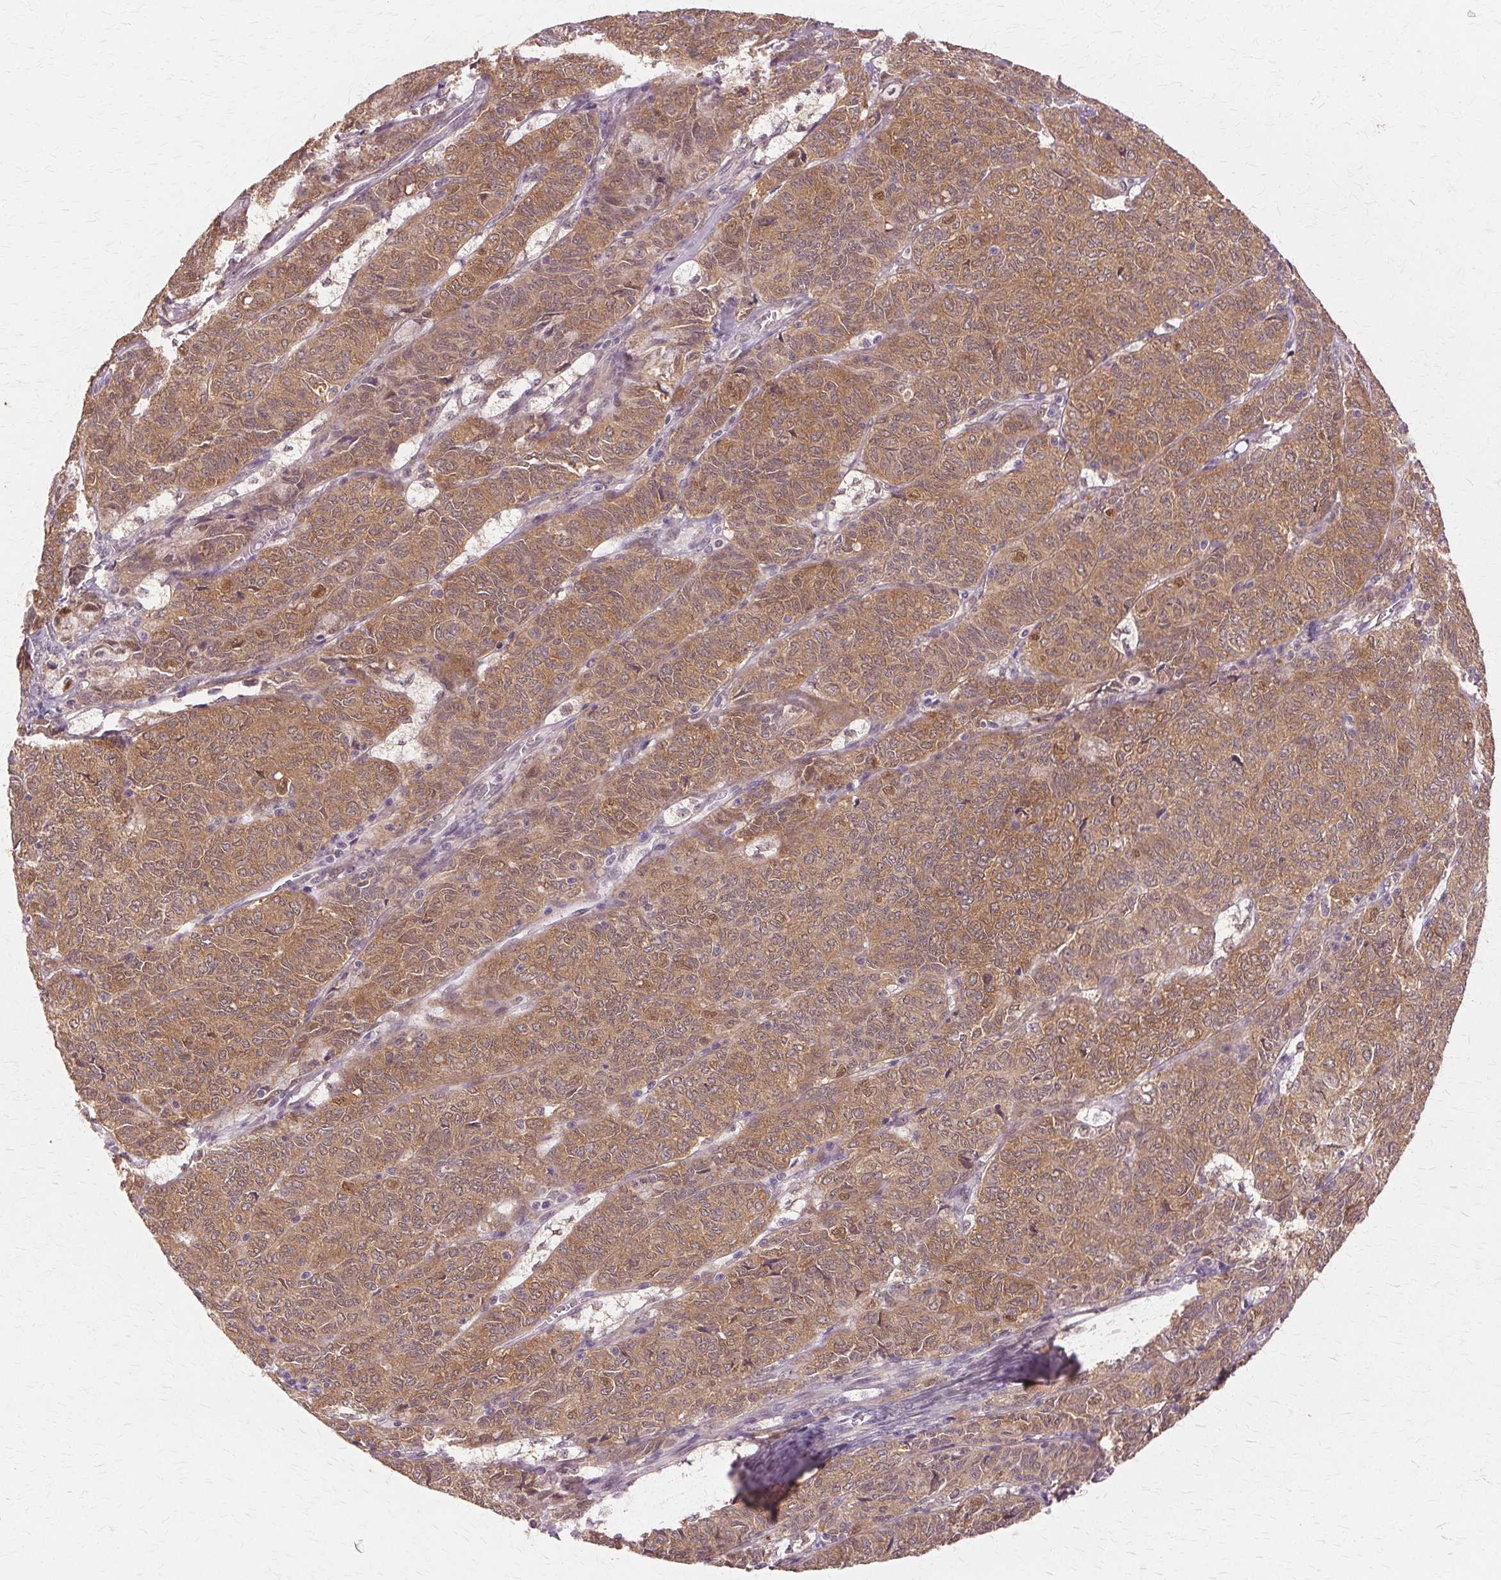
{"staining": {"intensity": "moderate", "quantity": ">75%", "location": "cytoplasmic/membranous"}, "tissue": "ovarian cancer", "cell_type": "Tumor cells", "image_type": "cancer", "snomed": [{"axis": "morphology", "description": "Carcinoma, endometroid"}, {"axis": "topography", "description": "Ovary"}], "caption": "Human ovarian cancer (endometroid carcinoma) stained for a protein (brown) displays moderate cytoplasmic/membranous positive expression in about >75% of tumor cells.", "gene": "PRMT5", "patient": {"sex": "female", "age": 80}}